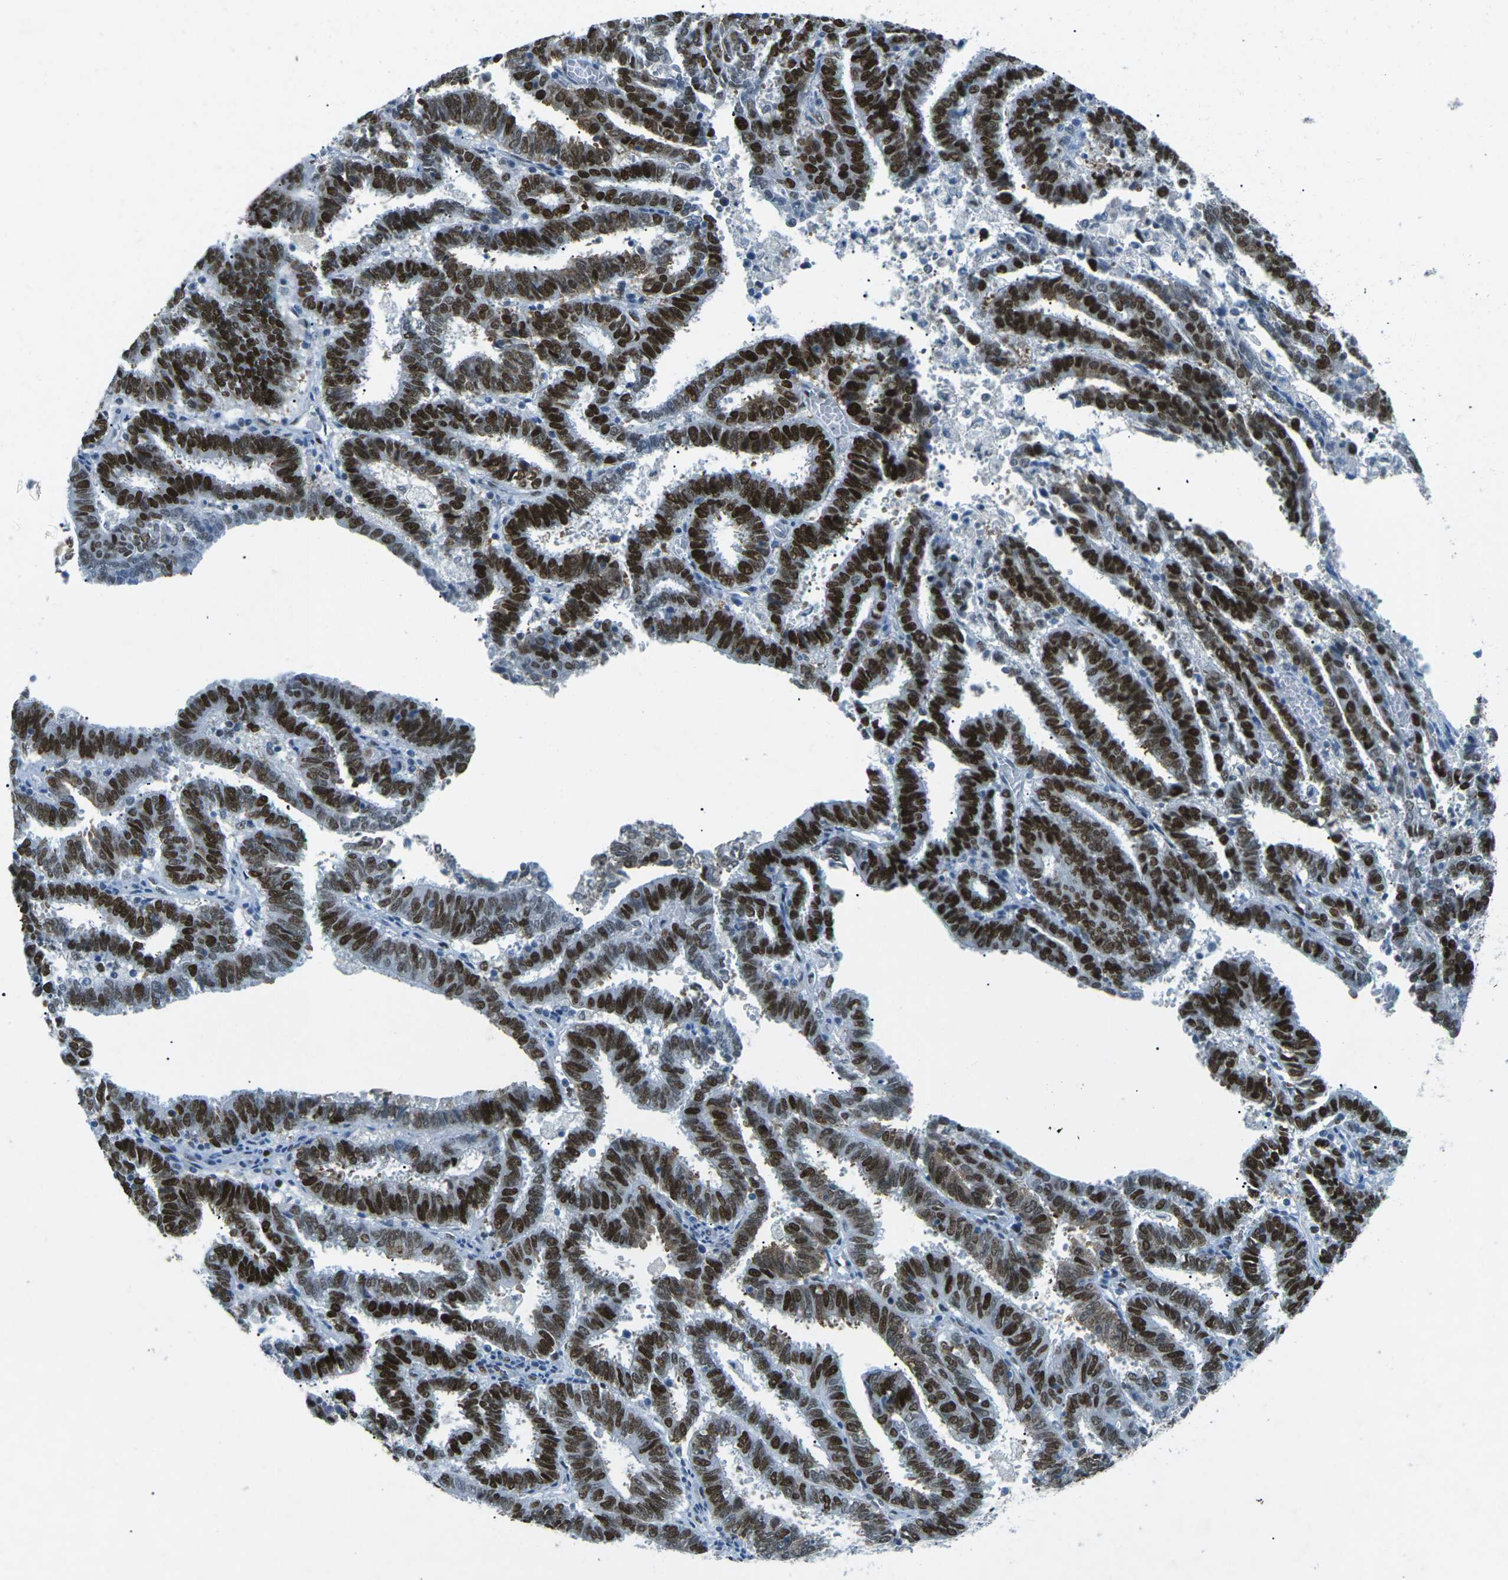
{"staining": {"intensity": "strong", "quantity": ">75%", "location": "nuclear"}, "tissue": "endometrial cancer", "cell_type": "Tumor cells", "image_type": "cancer", "snomed": [{"axis": "morphology", "description": "Adenocarcinoma, NOS"}, {"axis": "topography", "description": "Uterus"}], "caption": "Immunohistochemistry of human endometrial adenocarcinoma demonstrates high levels of strong nuclear expression in about >75% of tumor cells.", "gene": "RB1", "patient": {"sex": "female", "age": 83}}